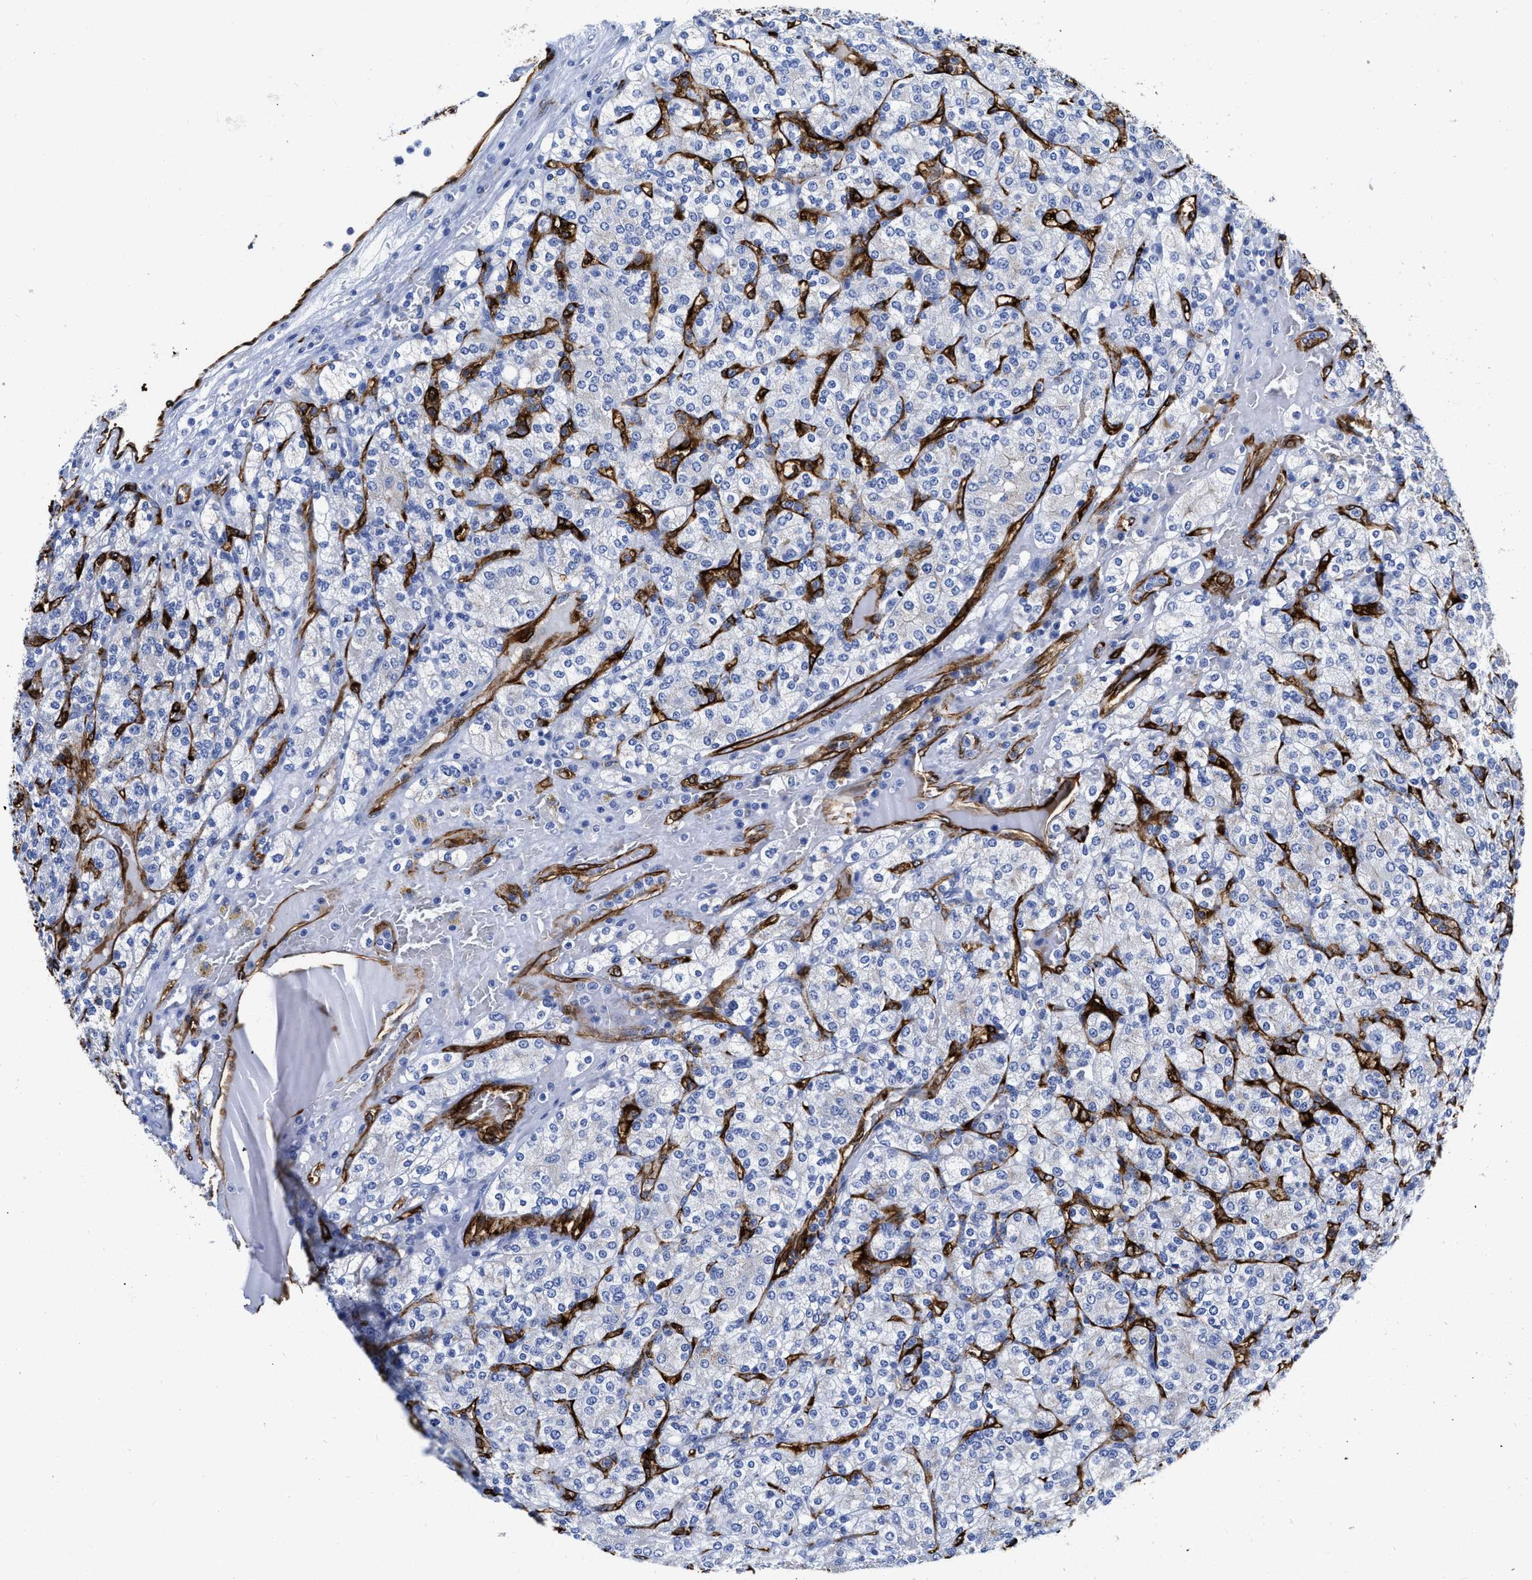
{"staining": {"intensity": "negative", "quantity": "none", "location": "none"}, "tissue": "renal cancer", "cell_type": "Tumor cells", "image_type": "cancer", "snomed": [{"axis": "morphology", "description": "Adenocarcinoma, NOS"}, {"axis": "topography", "description": "Kidney"}], "caption": "Protein analysis of renal cancer (adenocarcinoma) exhibits no significant positivity in tumor cells.", "gene": "TVP23B", "patient": {"sex": "male", "age": 77}}